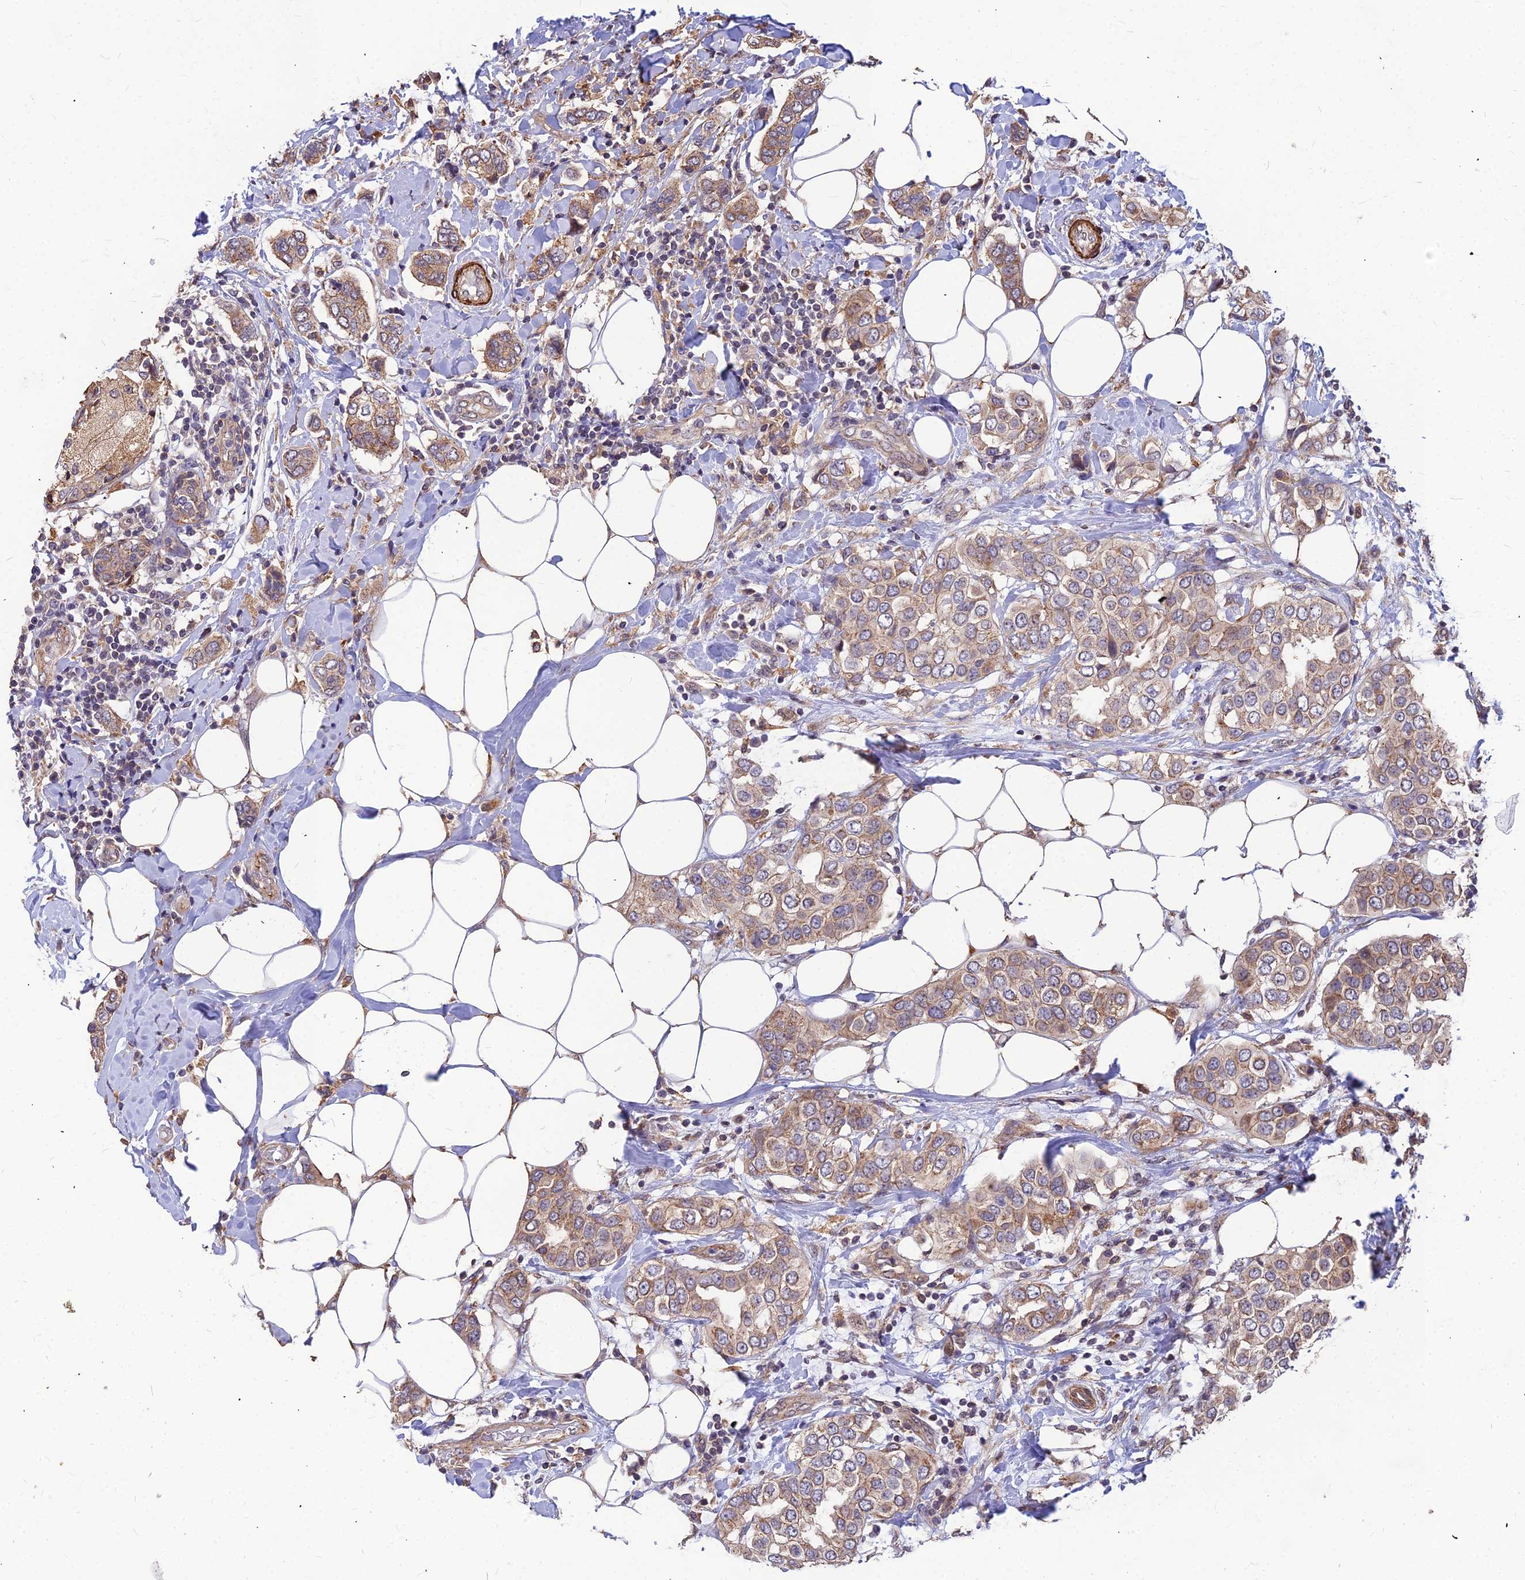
{"staining": {"intensity": "moderate", "quantity": "25%-75%", "location": "cytoplasmic/membranous"}, "tissue": "breast cancer", "cell_type": "Tumor cells", "image_type": "cancer", "snomed": [{"axis": "morphology", "description": "Lobular carcinoma"}, {"axis": "topography", "description": "Breast"}], "caption": "Breast lobular carcinoma stained for a protein reveals moderate cytoplasmic/membranous positivity in tumor cells.", "gene": "LEKR1", "patient": {"sex": "female", "age": 51}}